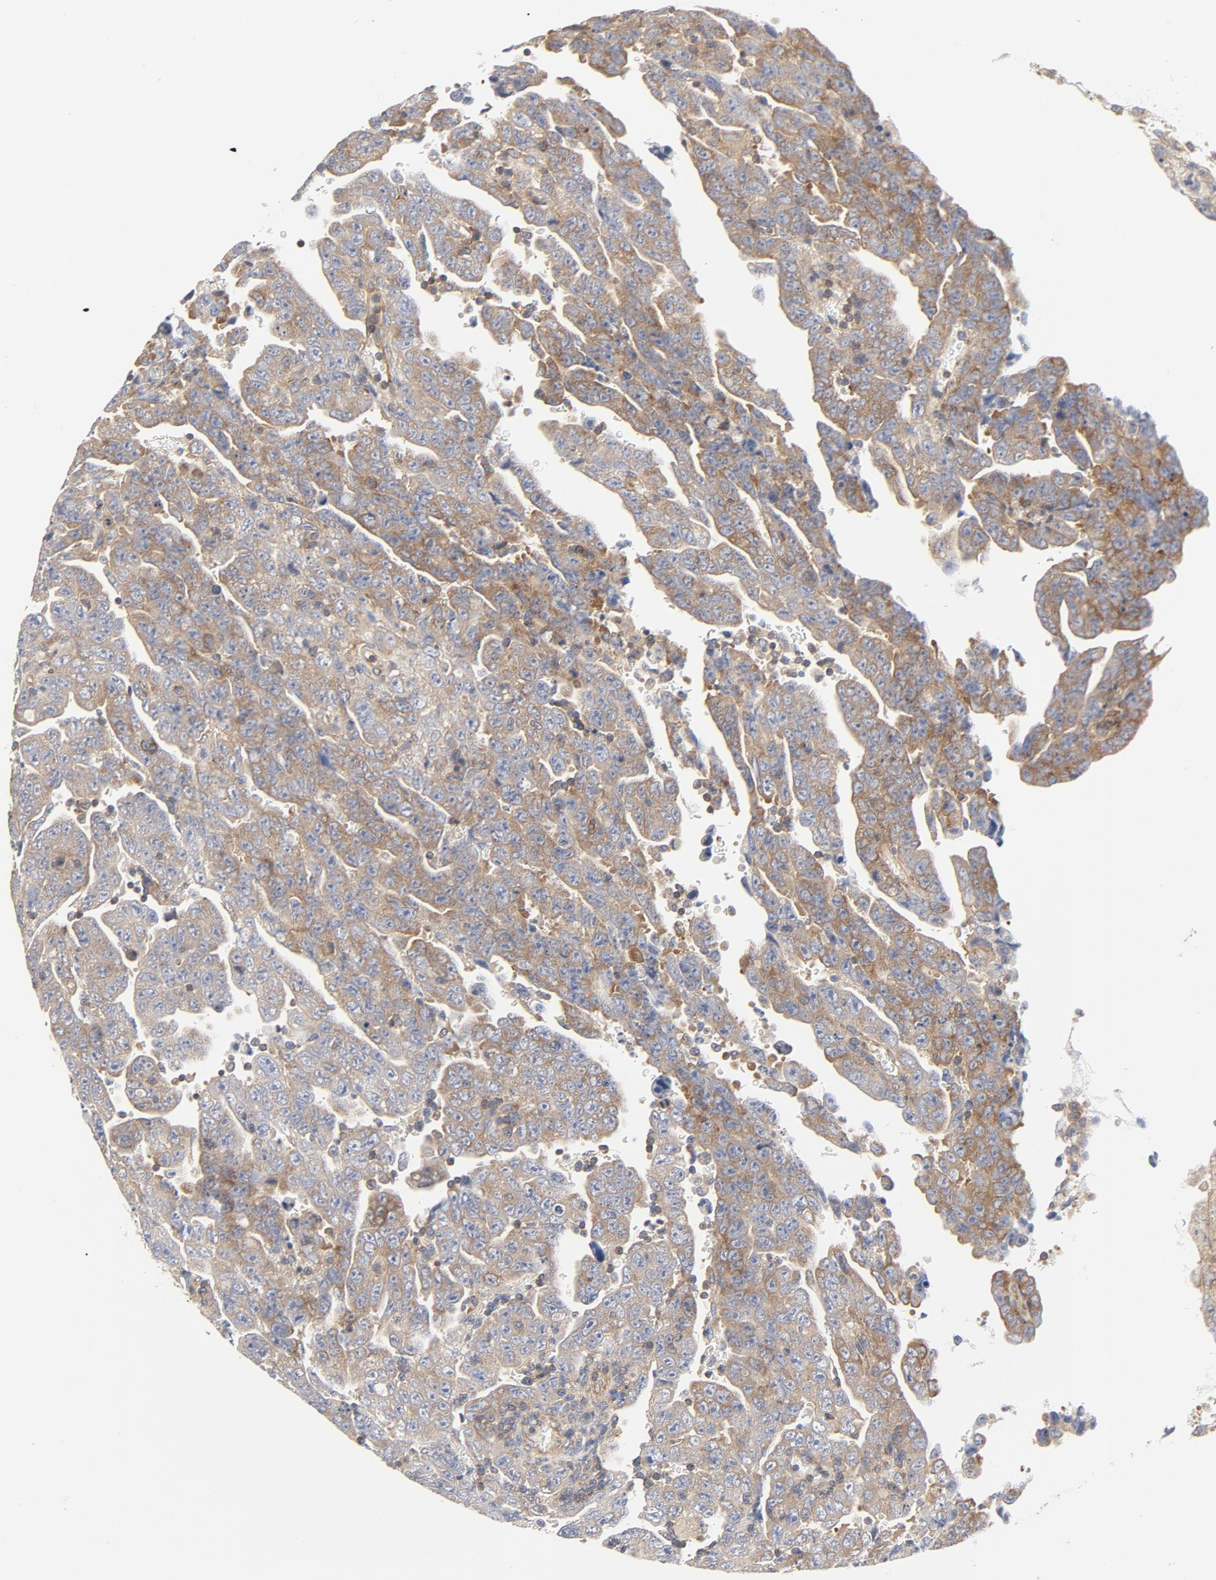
{"staining": {"intensity": "moderate", "quantity": ">75%", "location": "cytoplasmic/membranous"}, "tissue": "testis cancer", "cell_type": "Tumor cells", "image_type": "cancer", "snomed": [{"axis": "morphology", "description": "Carcinoma, Embryonal, NOS"}, {"axis": "topography", "description": "Testis"}], "caption": "Immunohistochemistry of human testis cancer (embryonal carcinoma) shows medium levels of moderate cytoplasmic/membranous staining in about >75% of tumor cells. The staining was performed using DAB, with brown indicating positive protein expression. Nuclei are stained blue with hematoxylin.", "gene": "RABEP1", "patient": {"sex": "male", "age": 28}}